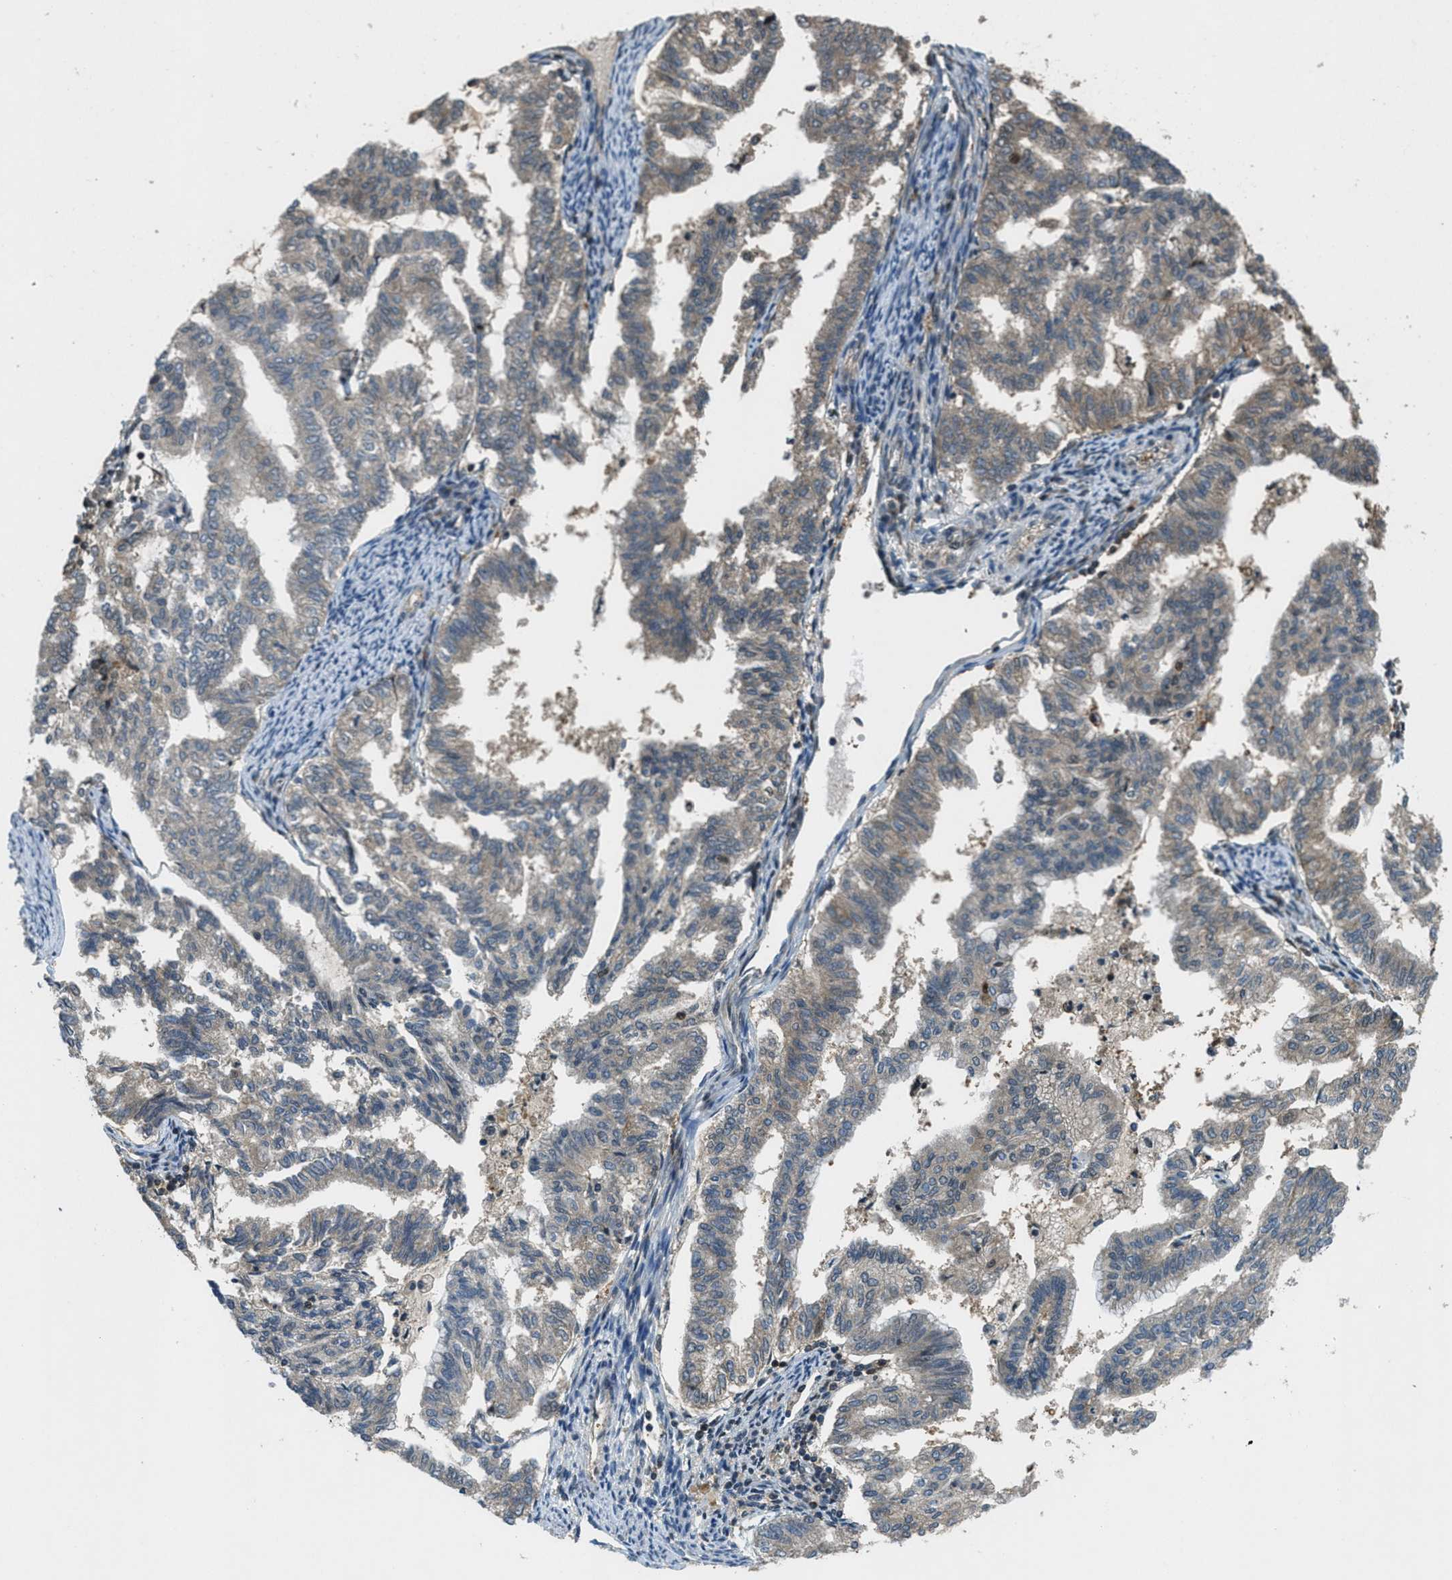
{"staining": {"intensity": "weak", "quantity": ">75%", "location": "cytoplasmic/membranous"}, "tissue": "endometrial cancer", "cell_type": "Tumor cells", "image_type": "cancer", "snomed": [{"axis": "morphology", "description": "Adenocarcinoma, NOS"}, {"axis": "topography", "description": "Endometrium"}], "caption": "This is an image of immunohistochemistry (IHC) staining of adenocarcinoma (endometrial), which shows weak positivity in the cytoplasmic/membranous of tumor cells.", "gene": "DUSP6", "patient": {"sex": "female", "age": 79}}